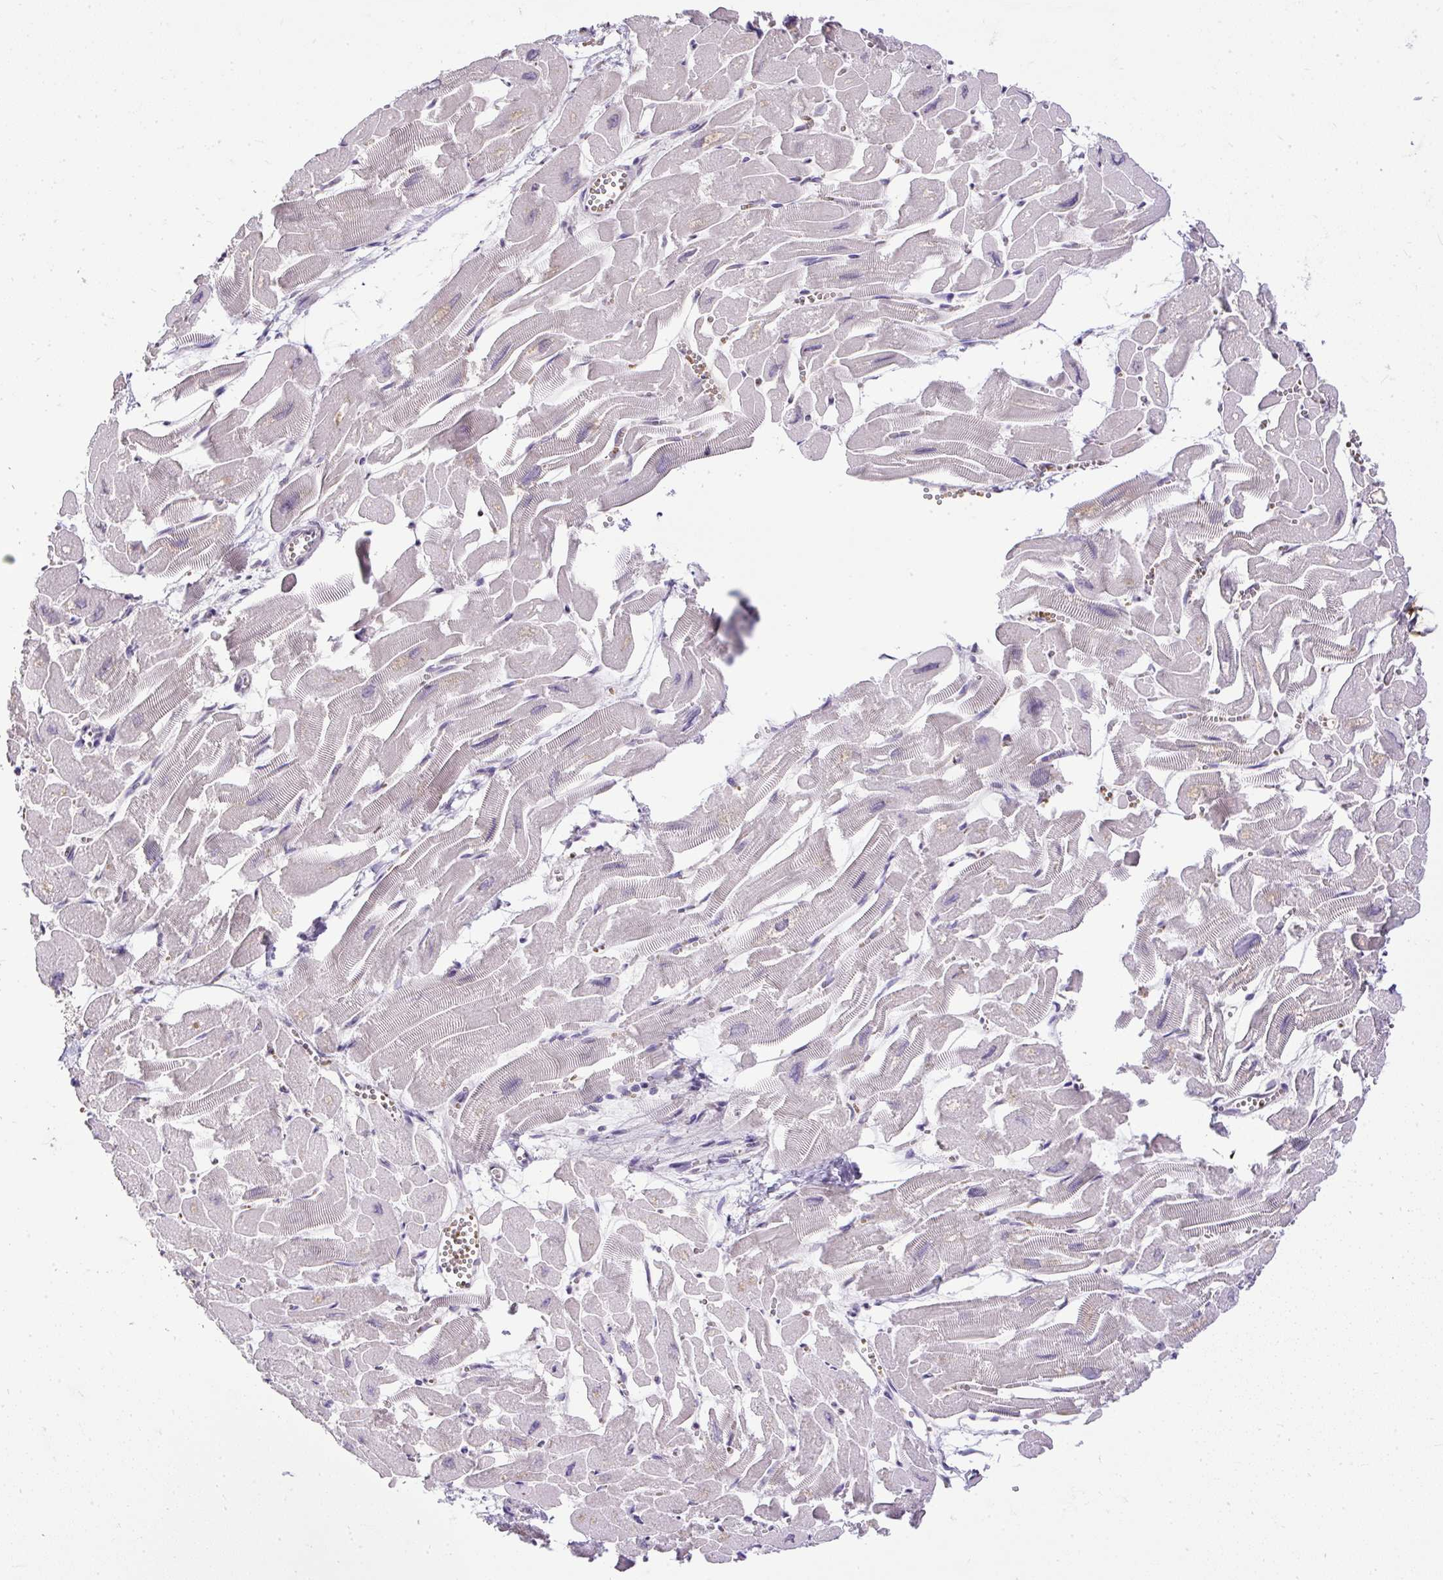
{"staining": {"intensity": "negative", "quantity": "none", "location": "none"}, "tissue": "heart muscle", "cell_type": "Cardiomyocytes", "image_type": "normal", "snomed": [{"axis": "morphology", "description": "Normal tissue, NOS"}, {"axis": "topography", "description": "Heart"}], "caption": "Protein analysis of unremarkable heart muscle demonstrates no significant positivity in cardiomyocytes. (Stains: DAB (3,3'-diaminobenzidine) immunohistochemistry with hematoxylin counter stain, Microscopy: brightfield microscopy at high magnification).", "gene": "SMC4", "patient": {"sex": "male", "age": 54}}